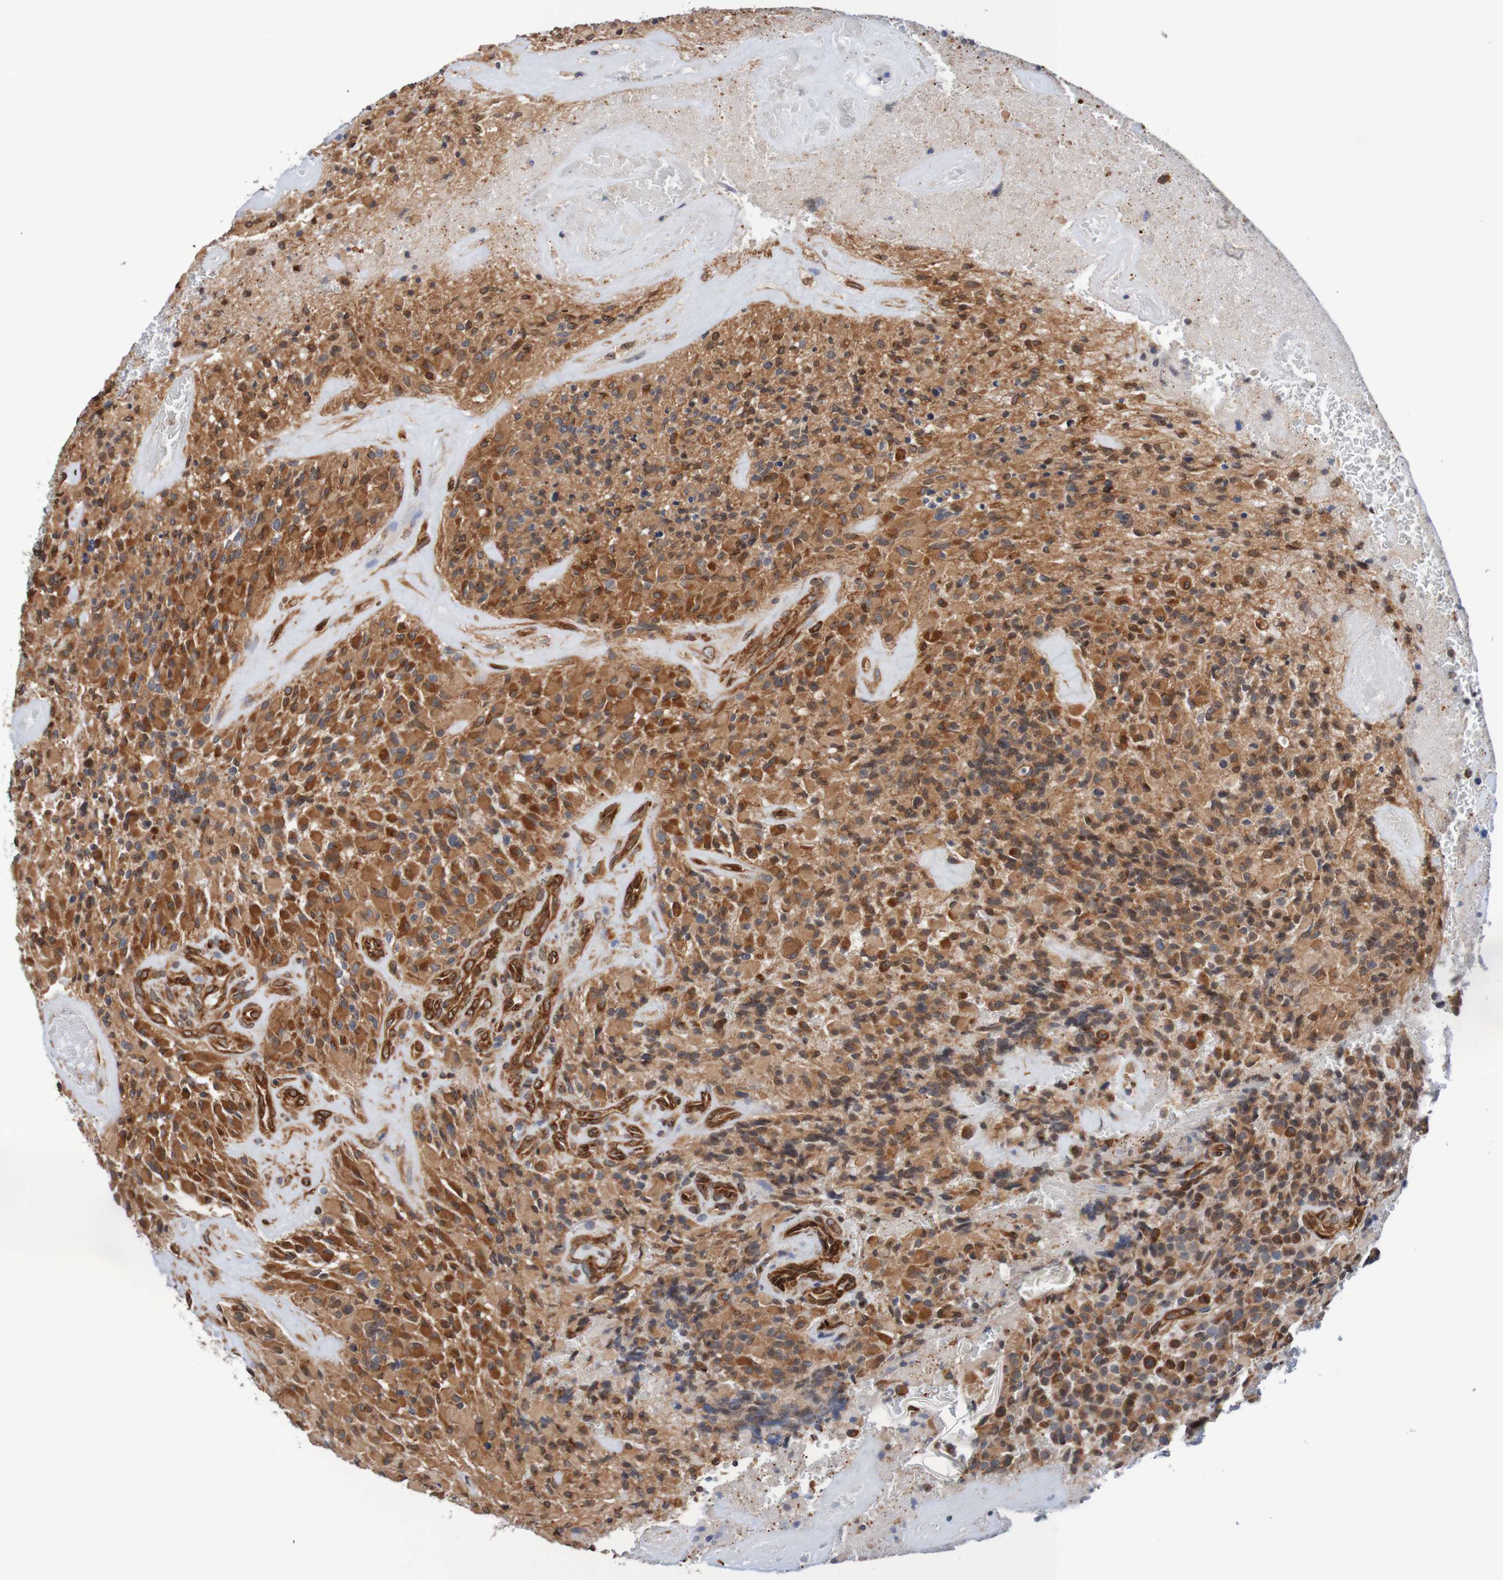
{"staining": {"intensity": "strong", "quantity": ">75%", "location": "cytoplasmic/membranous,nuclear"}, "tissue": "glioma", "cell_type": "Tumor cells", "image_type": "cancer", "snomed": [{"axis": "morphology", "description": "Glioma, malignant, High grade"}, {"axis": "topography", "description": "Brain"}], "caption": "This is an image of immunohistochemistry staining of glioma, which shows strong staining in the cytoplasmic/membranous and nuclear of tumor cells.", "gene": "TMEM109", "patient": {"sex": "male", "age": 71}}